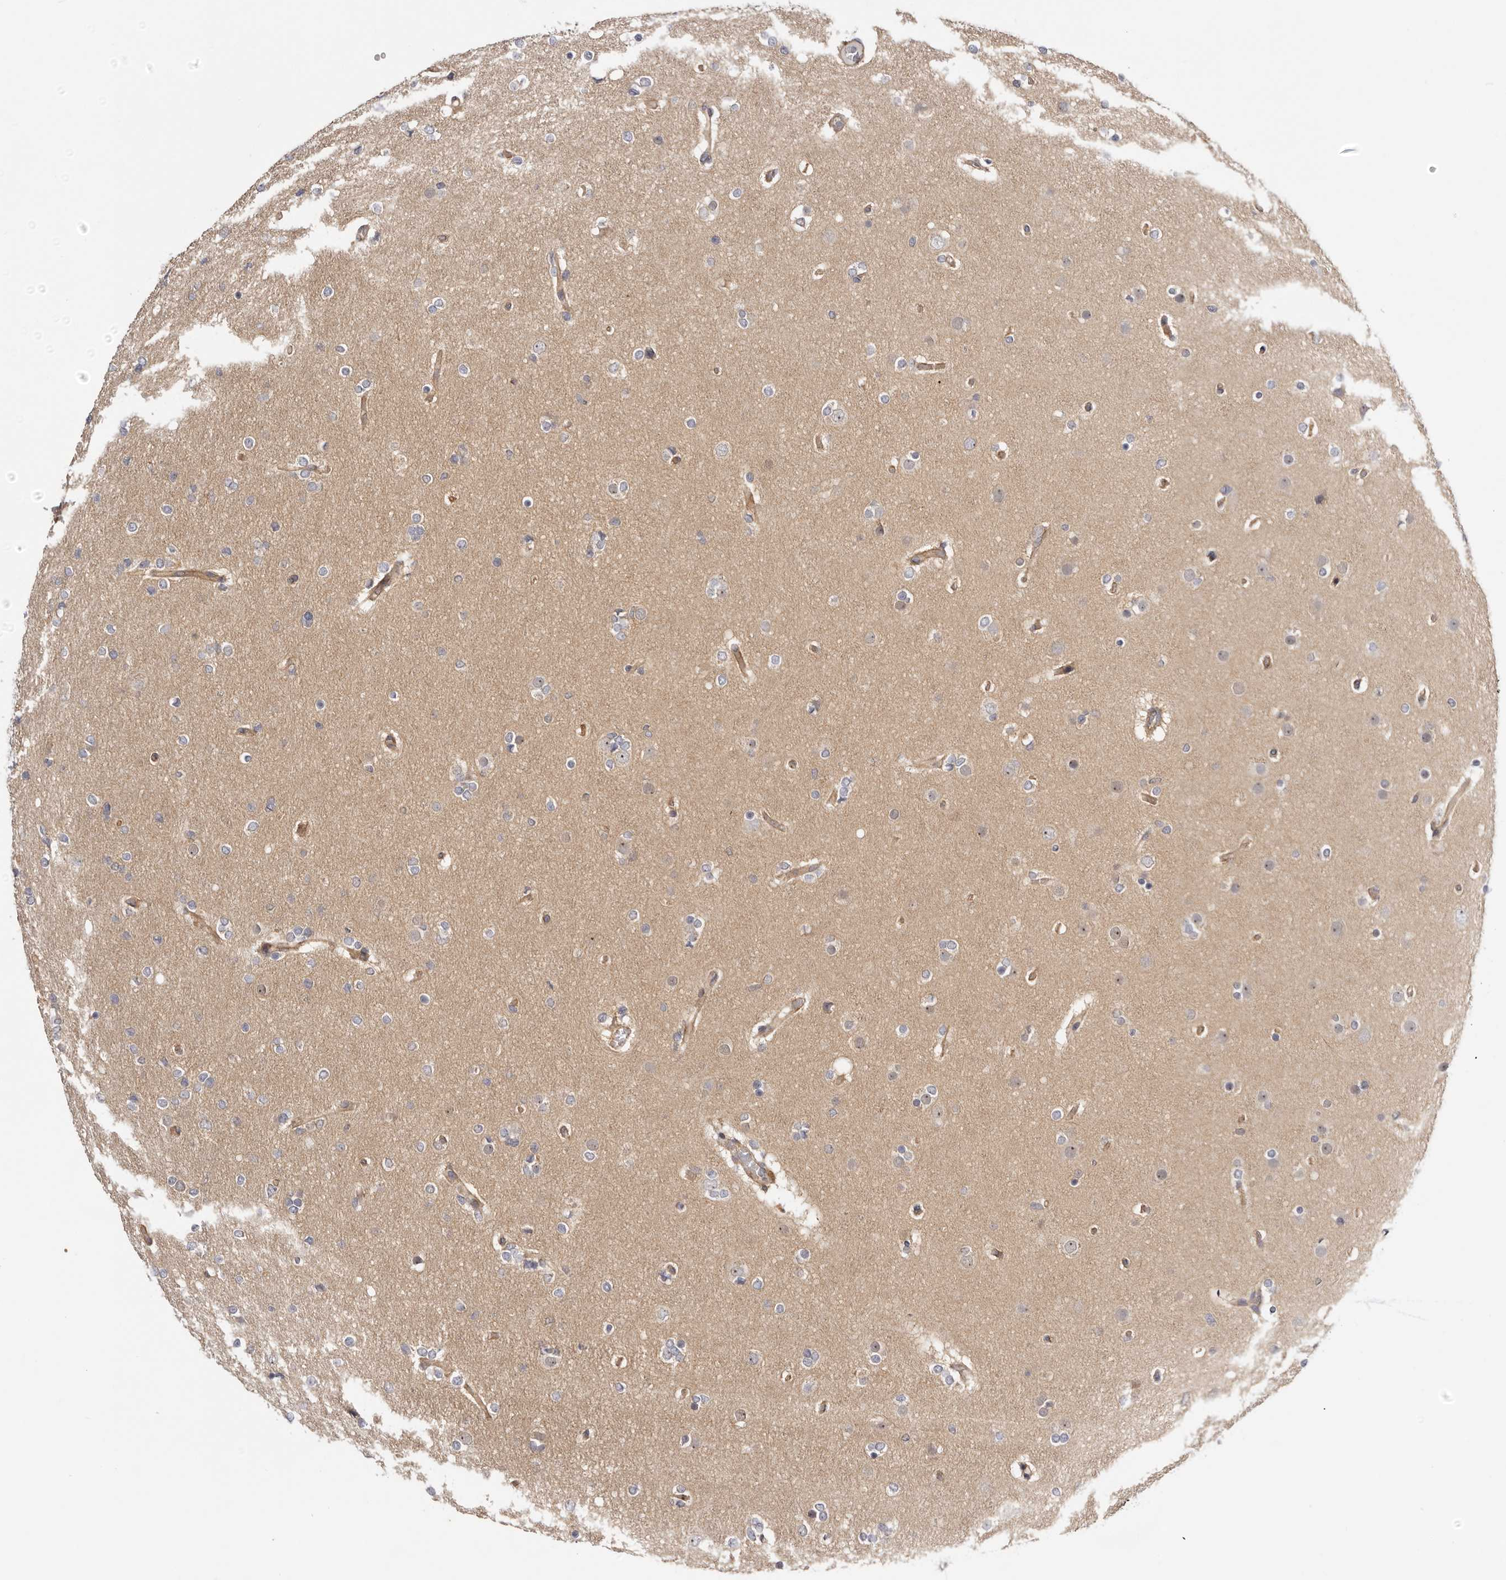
{"staining": {"intensity": "negative", "quantity": "none", "location": "none"}, "tissue": "glioma", "cell_type": "Tumor cells", "image_type": "cancer", "snomed": [{"axis": "morphology", "description": "Glioma, malignant, High grade"}, {"axis": "topography", "description": "Cerebral cortex"}], "caption": "Glioma was stained to show a protein in brown. There is no significant positivity in tumor cells.", "gene": "PANK4", "patient": {"sex": "female", "age": 36}}